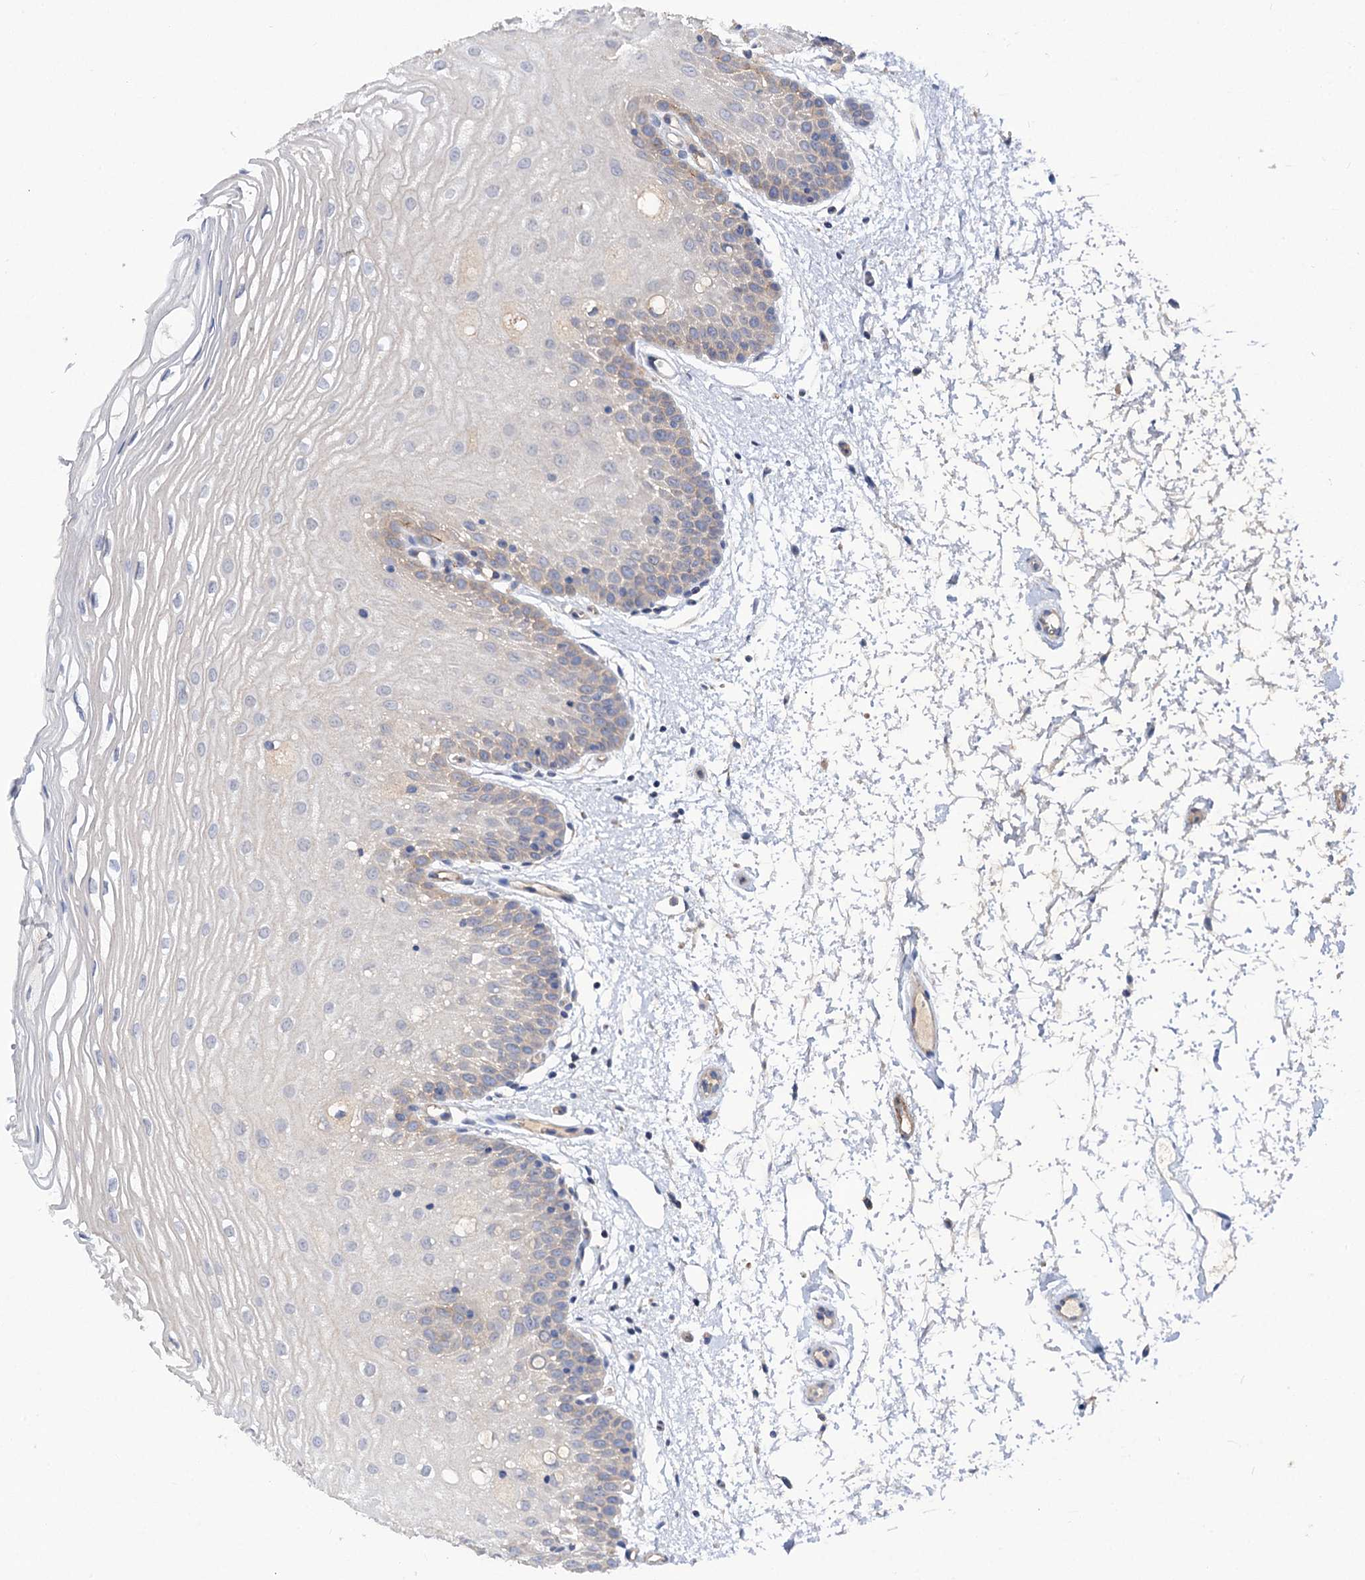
{"staining": {"intensity": "negative", "quantity": "none", "location": "none"}, "tissue": "oral mucosa", "cell_type": "Squamous epithelial cells", "image_type": "normal", "snomed": [{"axis": "morphology", "description": "Normal tissue, NOS"}, {"axis": "topography", "description": "Oral tissue"}, {"axis": "topography", "description": "Tounge, NOS"}], "caption": "High magnification brightfield microscopy of unremarkable oral mucosa stained with DAB (brown) and counterstained with hematoxylin (blue): squamous epithelial cells show no significant staining.", "gene": "NUDCD2", "patient": {"sex": "female", "age": 73}}